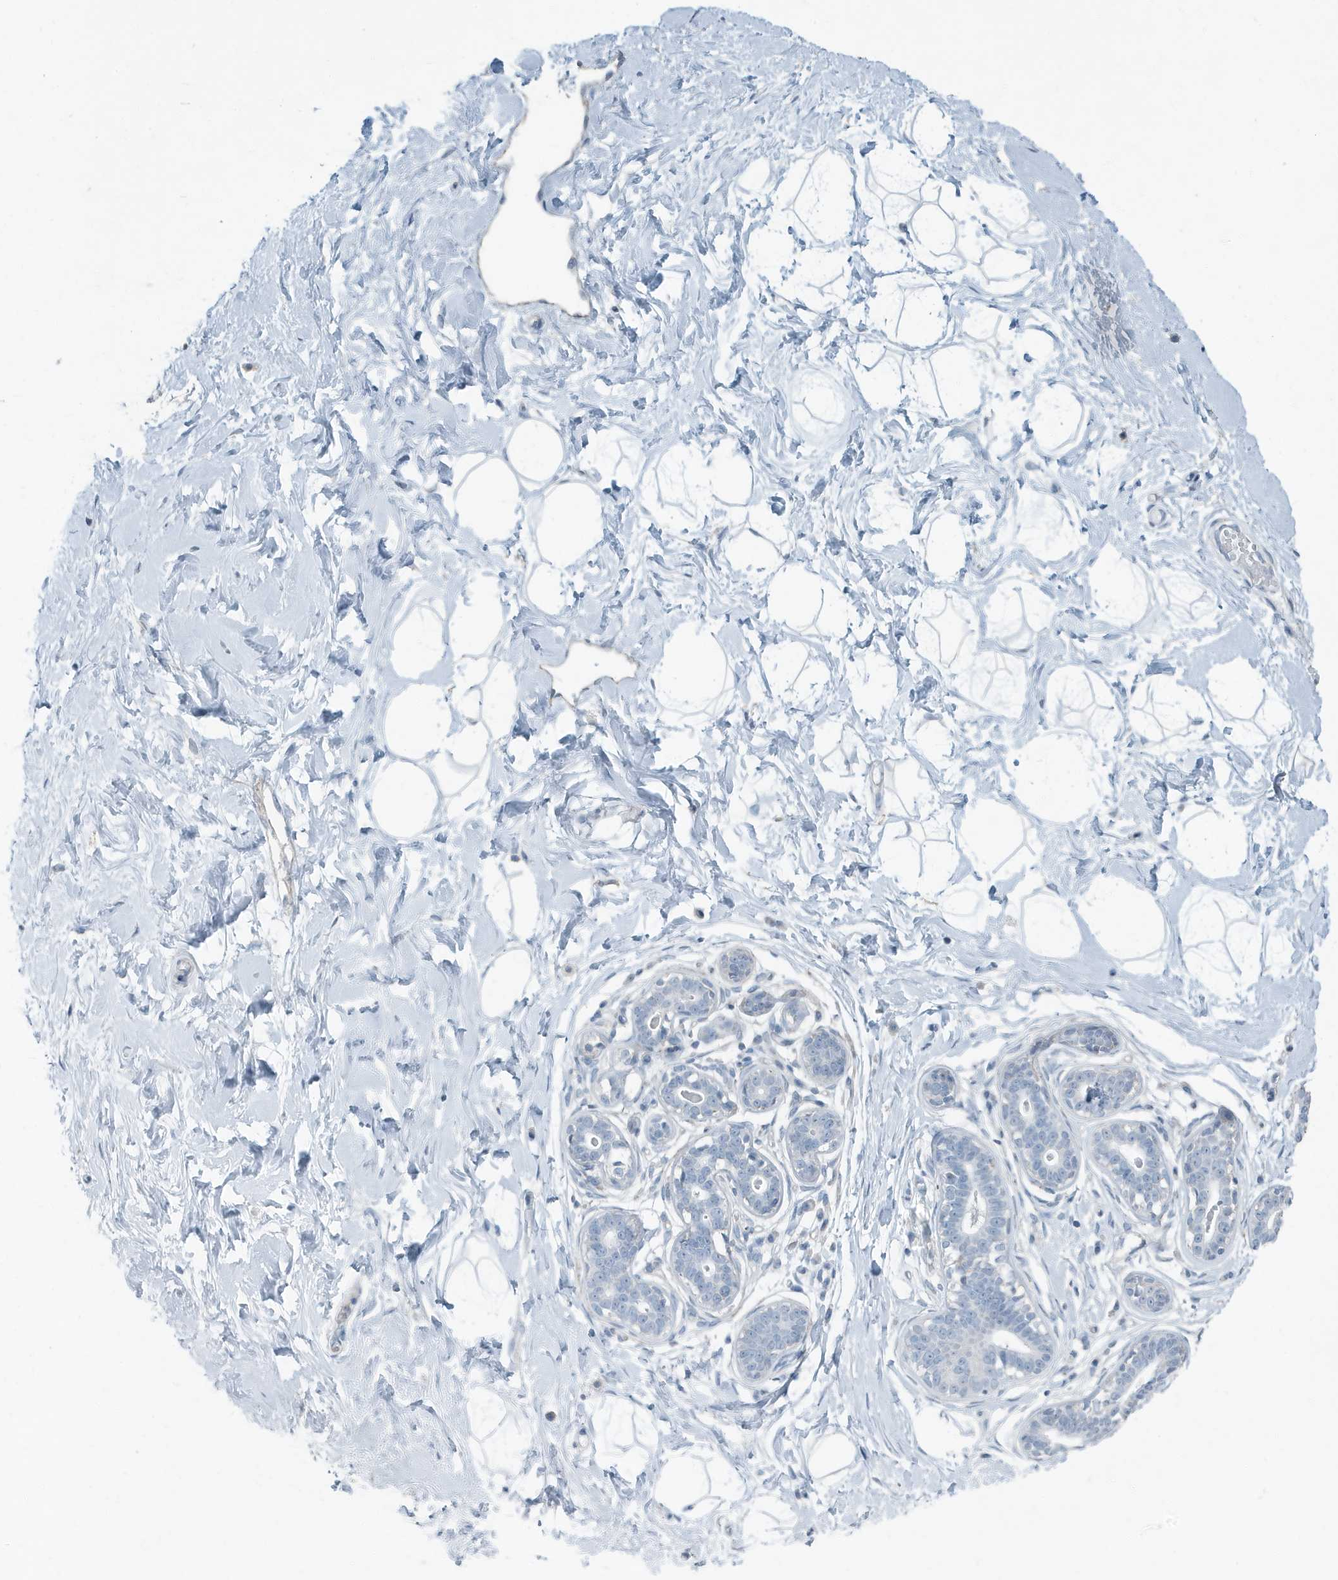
{"staining": {"intensity": "negative", "quantity": "none", "location": "none"}, "tissue": "breast", "cell_type": "Adipocytes", "image_type": "normal", "snomed": [{"axis": "morphology", "description": "Normal tissue, NOS"}, {"axis": "morphology", "description": "Adenoma, NOS"}, {"axis": "topography", "description": "Breast"}], "caption": "Histopathology image shows no significant protein positivity in adipocytes of normal breast. Brightfield microscopy of immunohistochemistry (IHC) stained with DAB (brown) and hematoxylin (blue), captured at high magnification.", "gene": "FAM162A", "patient": {"sex": "female", "age": 23}}